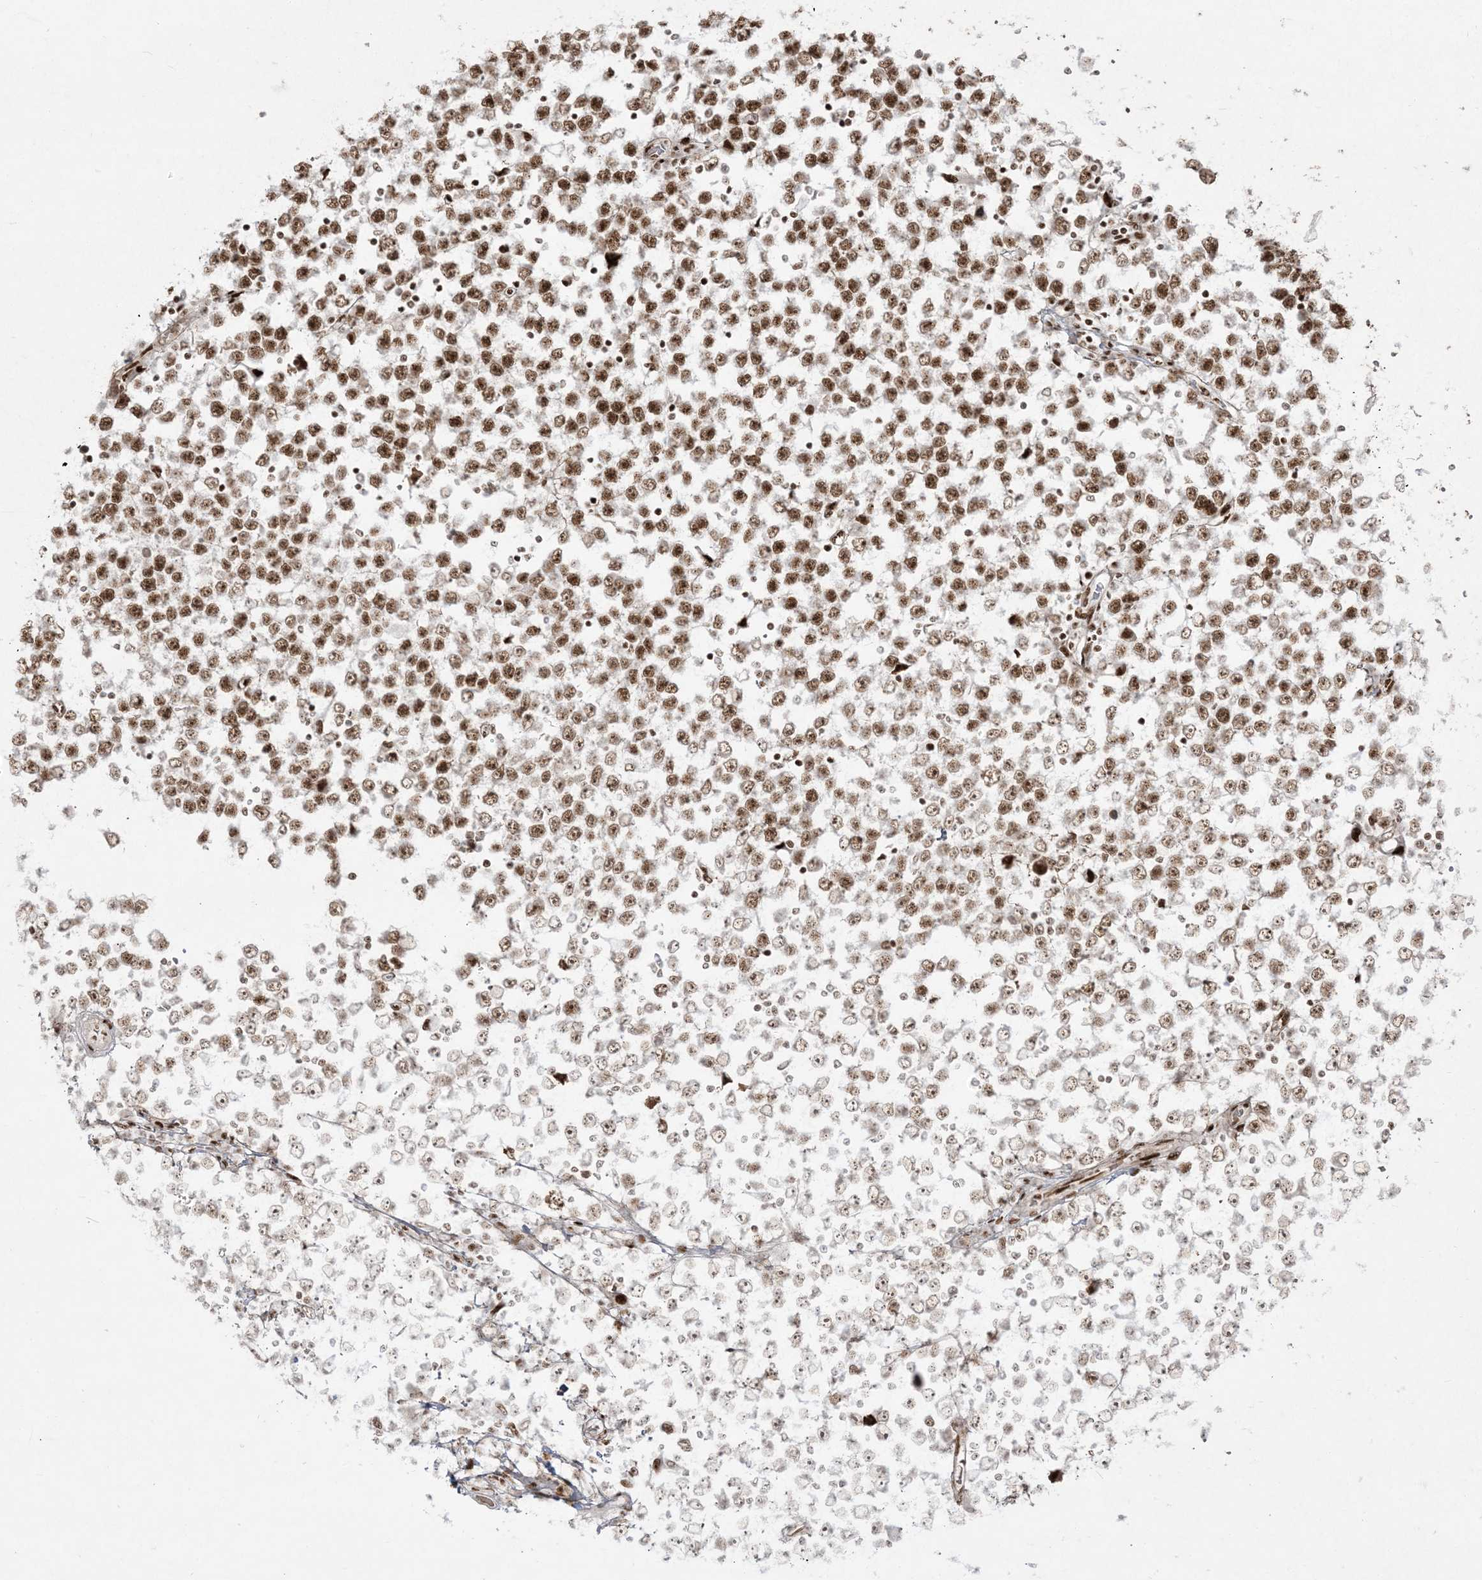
{"staining": {"intensity": "strong", "quantity": "25%-75%", "location": "nuclear"}, "tissue": "testis cancer", "cell_type": "Tumor cells", "image_type": "cancer", "snomed": [{"axis": "morphology", "description": "Seminoma, NOS"}, {"axis": "topography", "description": "Testis"}], "caption": "The photomicrograph demonstrates immunohistochemical staining of testis cancer (seminoma). There is strong nuclear expression is identified in about 25%-75% of tumor cells. (brown staining indicates protein expression, while blue staining denotes nuclei).", "gene": "RBM10", "patient": {"sex": "male", "age": 65}}